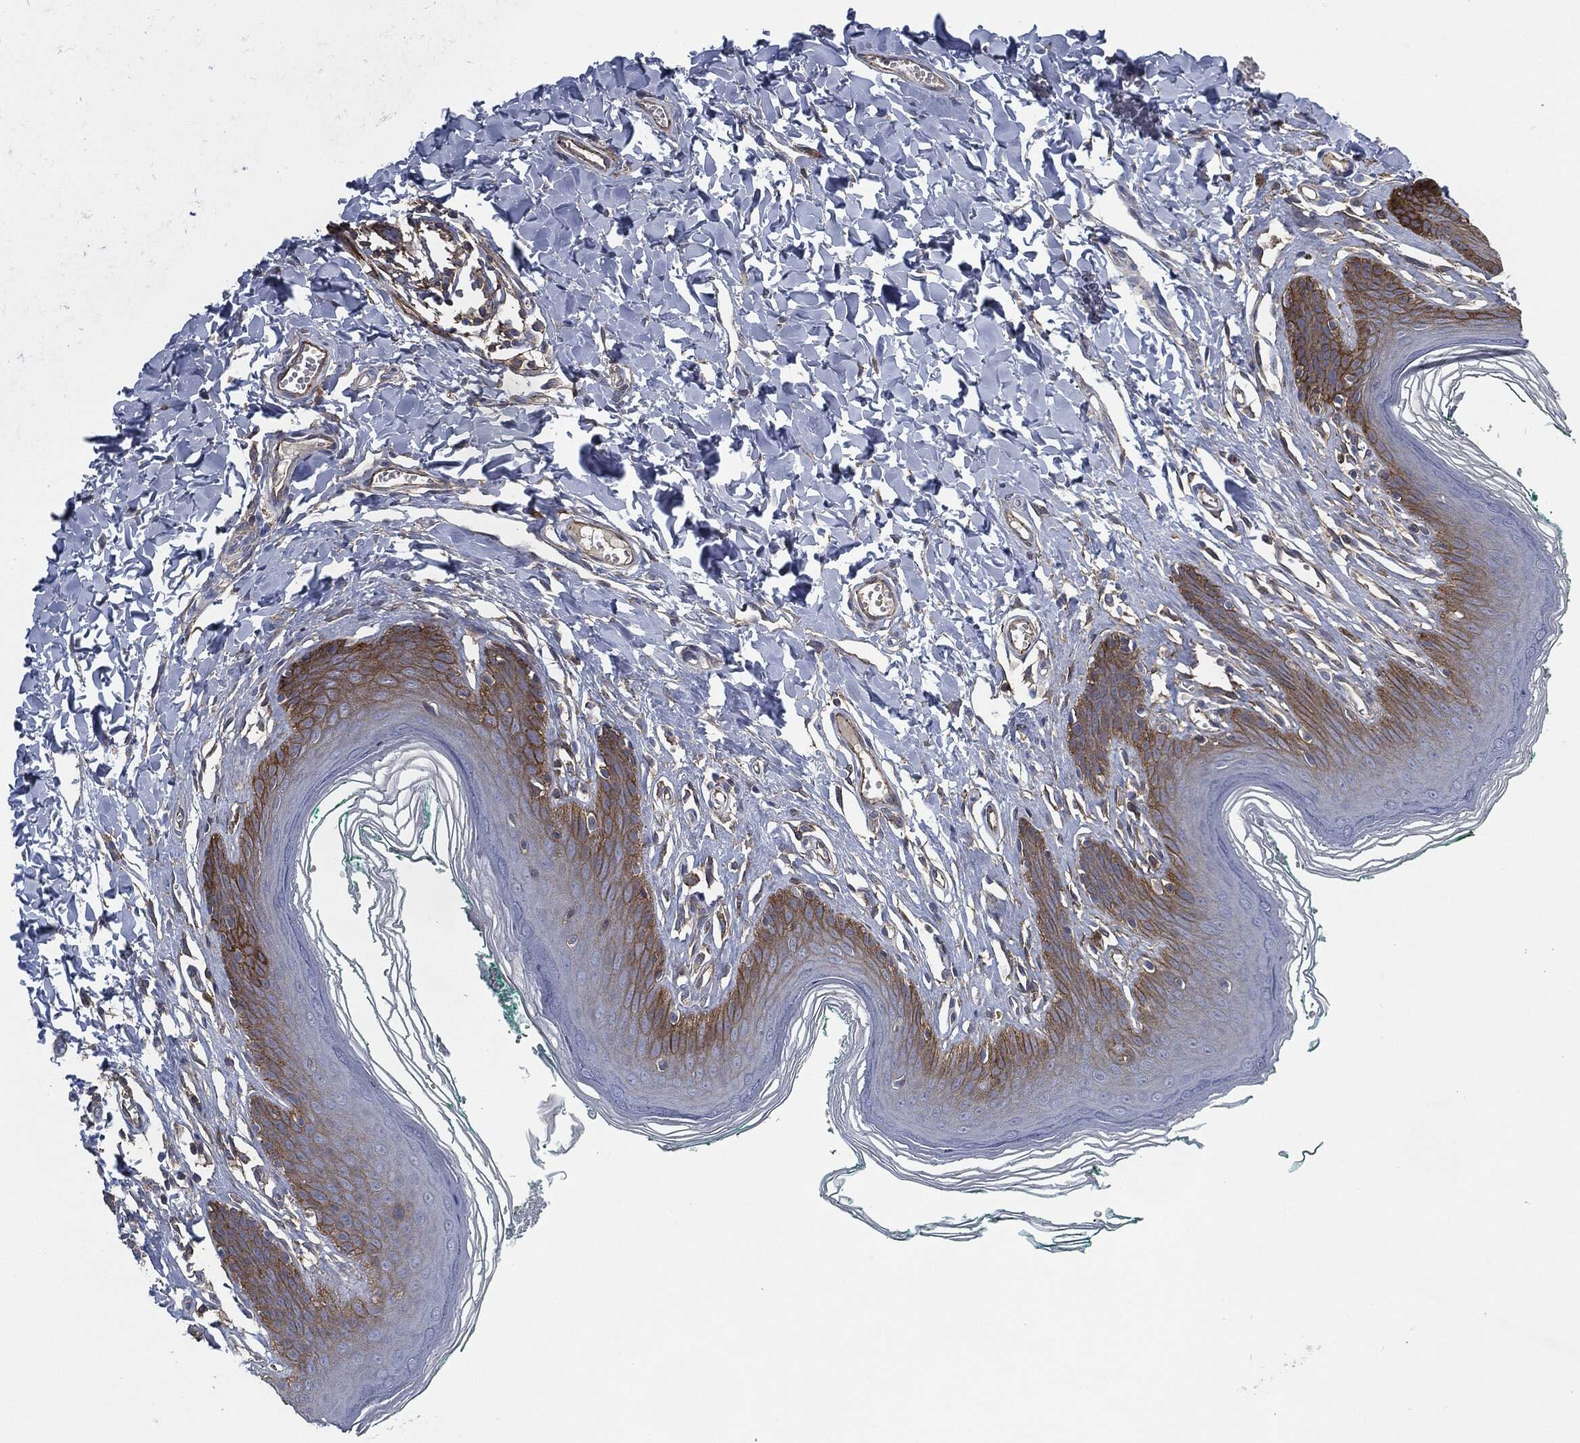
{"staining": {"intensity": "strong", "quantity": "<25%", "location": "cytoplasmic/membranous"}, "tissue": "skin", "cell_type": "Epidermal cells", "image_type": "normal", "snomed": [{"axis": "morphology", "description": "Normal tissue, NOS"}, {"axis": "topography", "description": "Vulva"}], "caption": "Benign skin exhibits strong cytoplasmic/membranous expression in approximately <25% of epidermal cells The protein of interest is stained brown, and the nuclei are stained in blue (DAB IHC with brightfield microscopy, high magnification)..", "gene": "SVIL", "patient": {"sex": "female", "age": 66}}